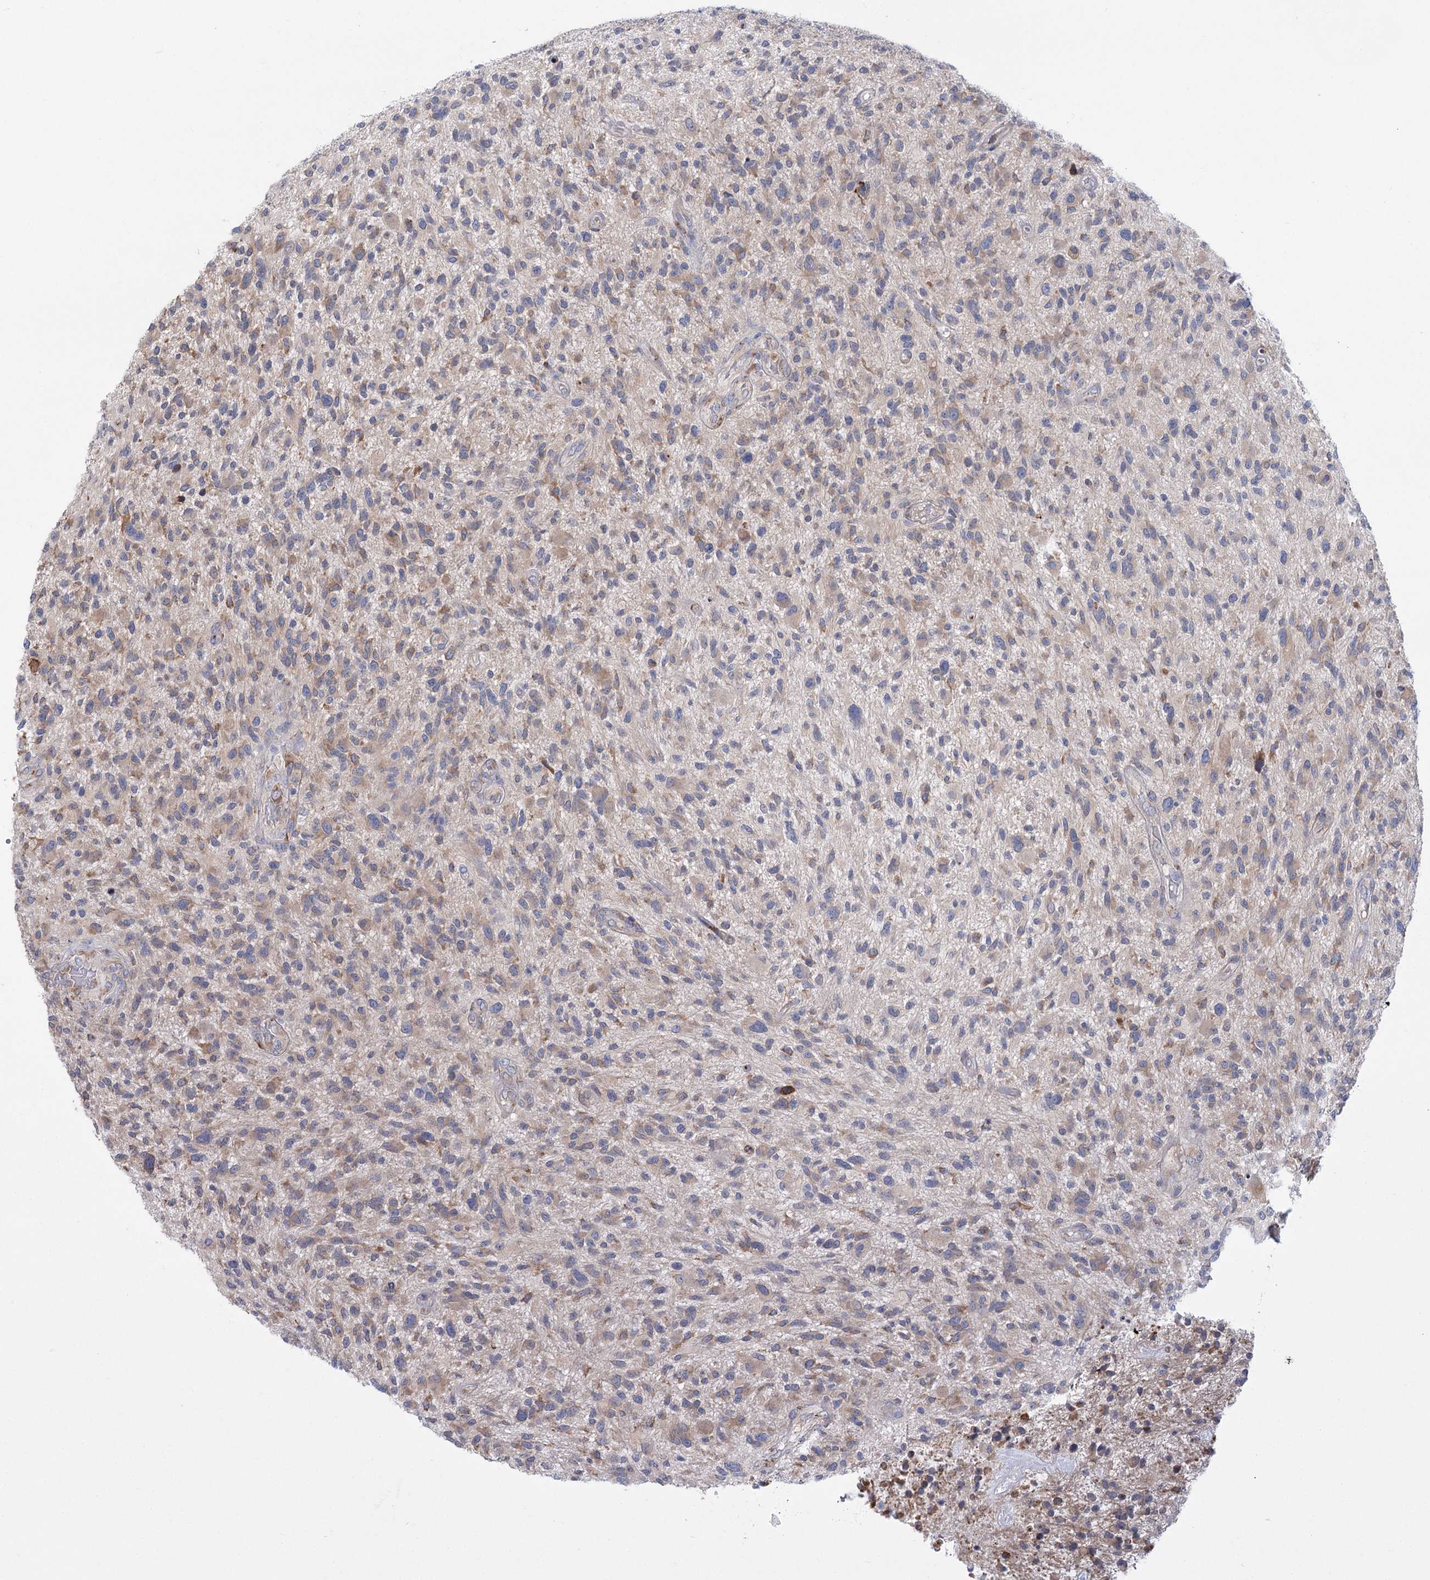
{"staining": {"intensity": "negative", "quantity": "none", "location": "none"}, "tissue": "glioma", "cell_type": "Tumor cells", "image_type": "cancer", "snomed": [{"axis": "morphology", "description": "Glioma, malignant, High grade"}, {"axis": "topography", "description": "Brain"}], "caption": "The micrograph displays no staining of tumor cells in high-grade glioma (malignant). (IHC, brightfield microscopy, high magnification).", "gene": "METTL24", "patient": {"sex": "male", "age": 47}}